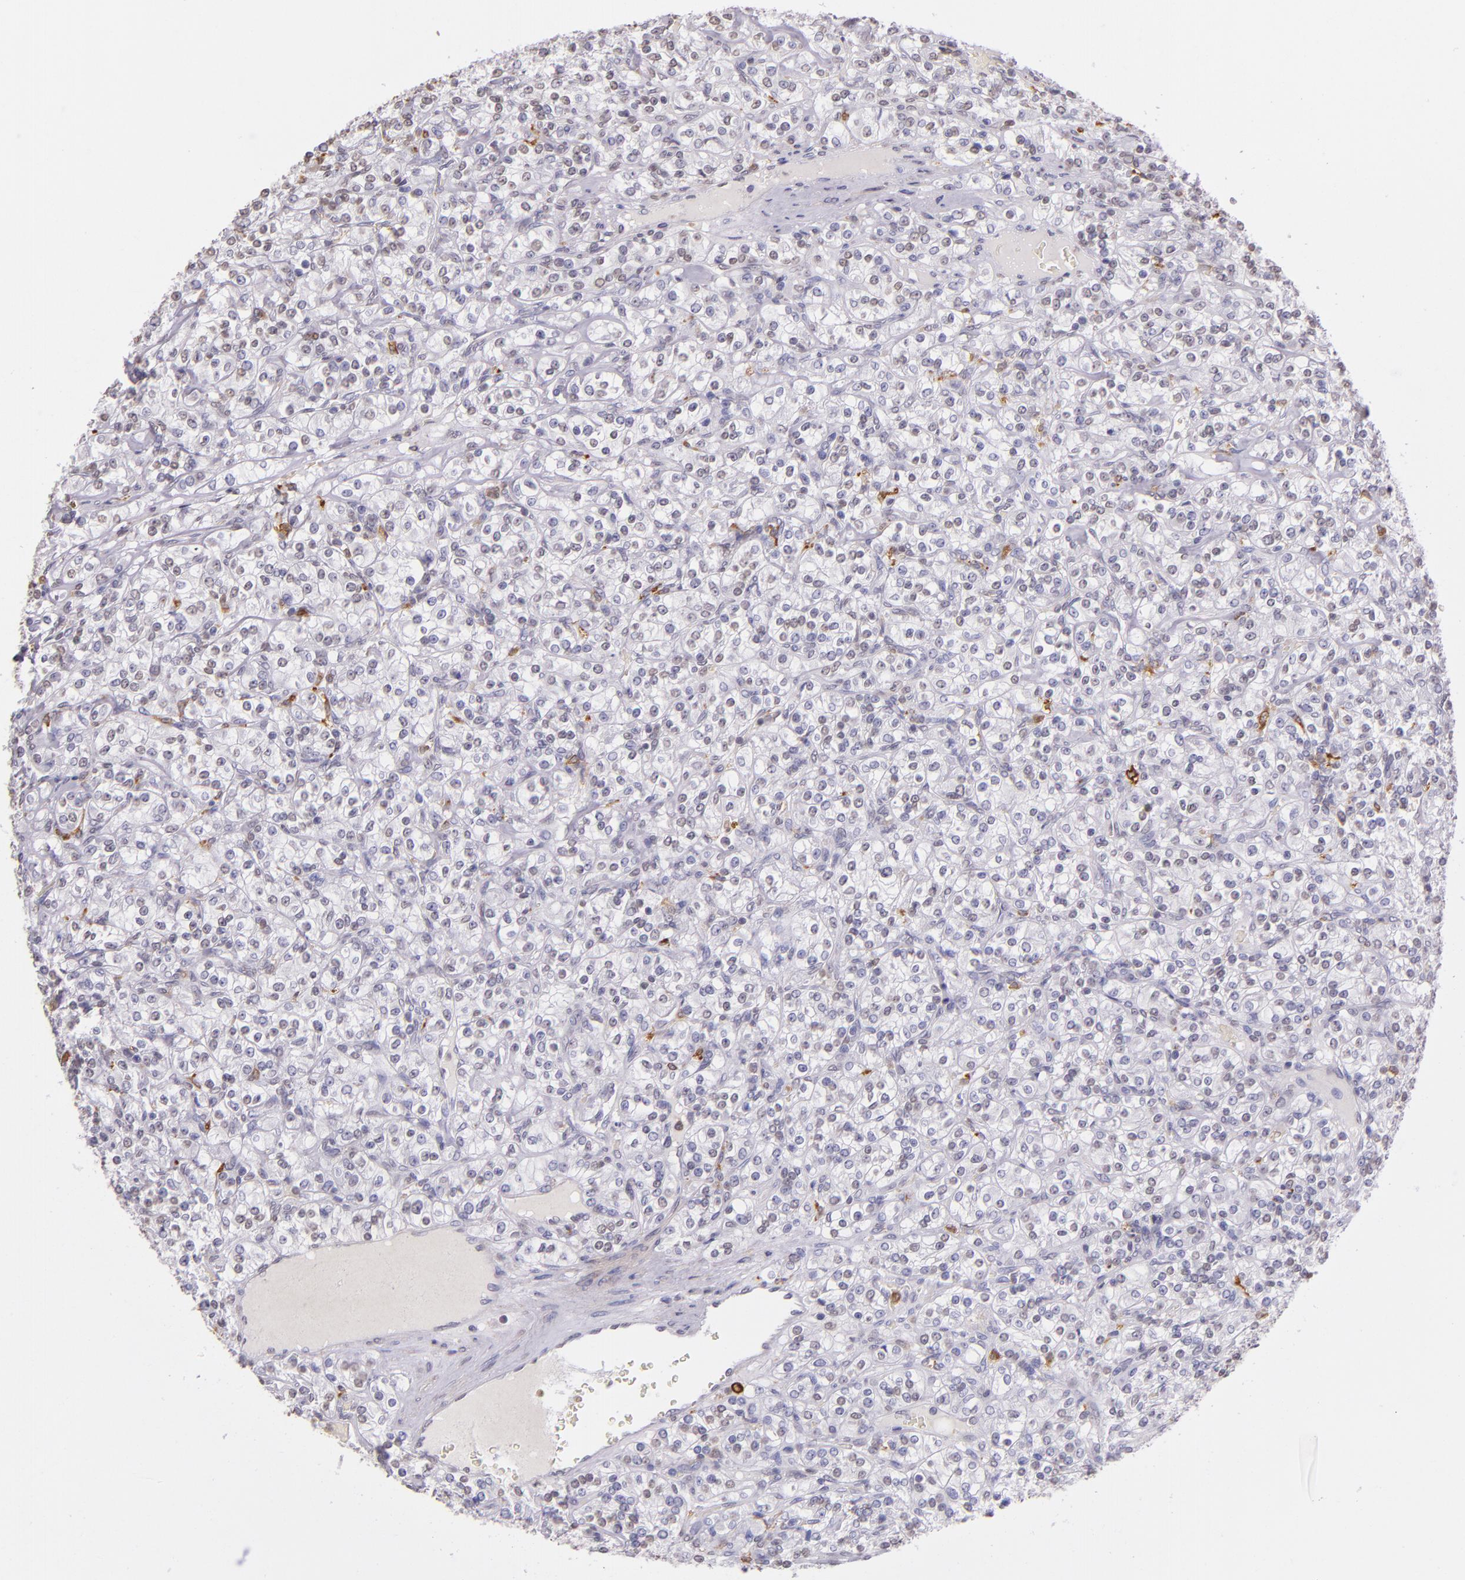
{"staining": {"intensity": "negative", "quantity": "none", "location": "none"}, "tissue": "renal cancer", "cell_type": "Tumor cells", "image_type": "cancer", "snomed": [{"axis": "morphology", "description": "Adenocarcinoma, NOS"}, {"axis": "topography", "description": "Kidney"}], "caption": "DAB immunohistochemical staining of renal adenocarcinoma shows no significant expression in tumor cells. (DAB immunohistochemistry (IHC), high magnification).", "gene": "RTN1", "patient": {"sex": "male", "age": 77}}